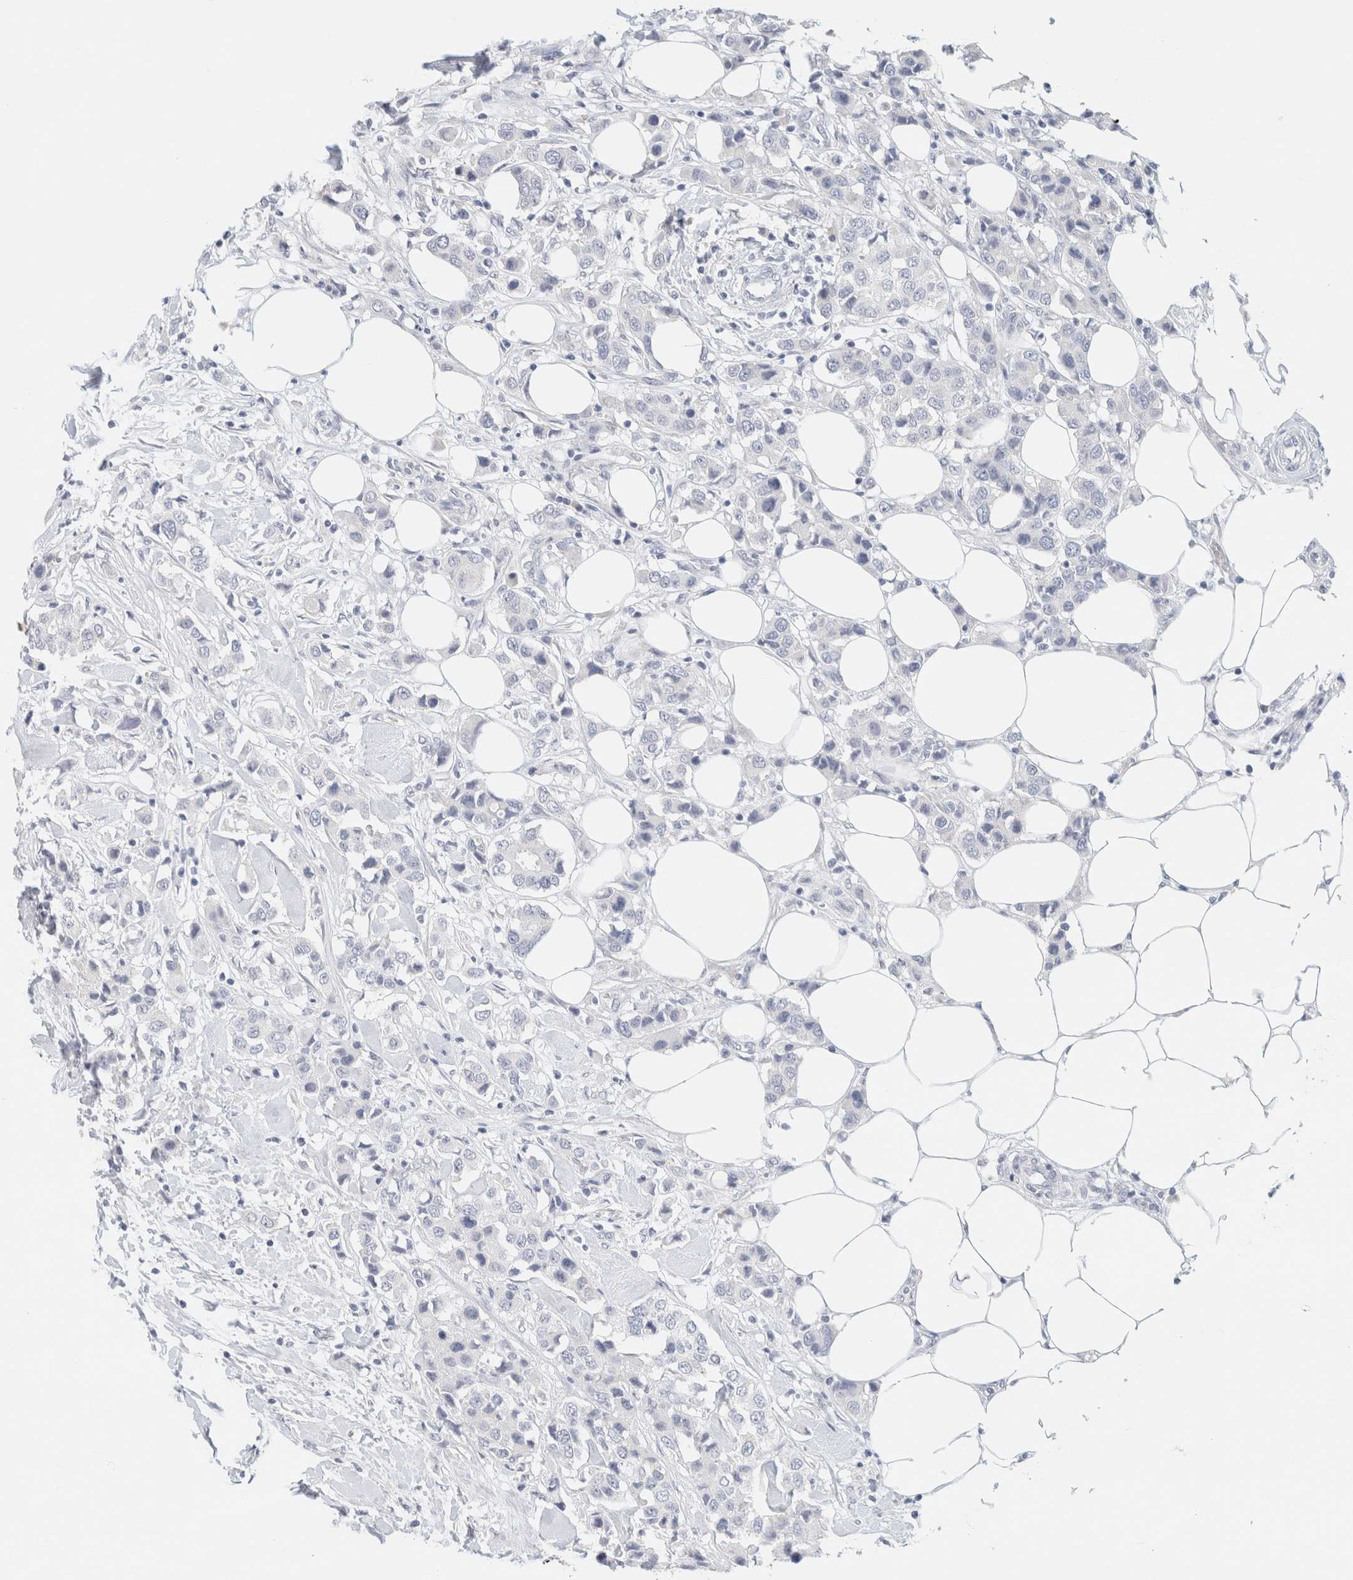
{"staining": {"intensity": "negative", "quantity": "none", "location": "none"}, "tissue": "breast cancer", "cell_type": "Tumor cells", "image_type": "cancer", "snomed": [{"axis": "morphology", "description": "Normal tissue, NOS"}, {"axis": "morphology", "description": "Duct carcinoma"}, {"axis": "topography", "description": "Breast"}], "caption": "IHC of human breast cancer (invasive ductal carcinoma) displays no staining in tumor cells.", "gene": "NEFM", "patient": {"sex": "female", "age": 50}}